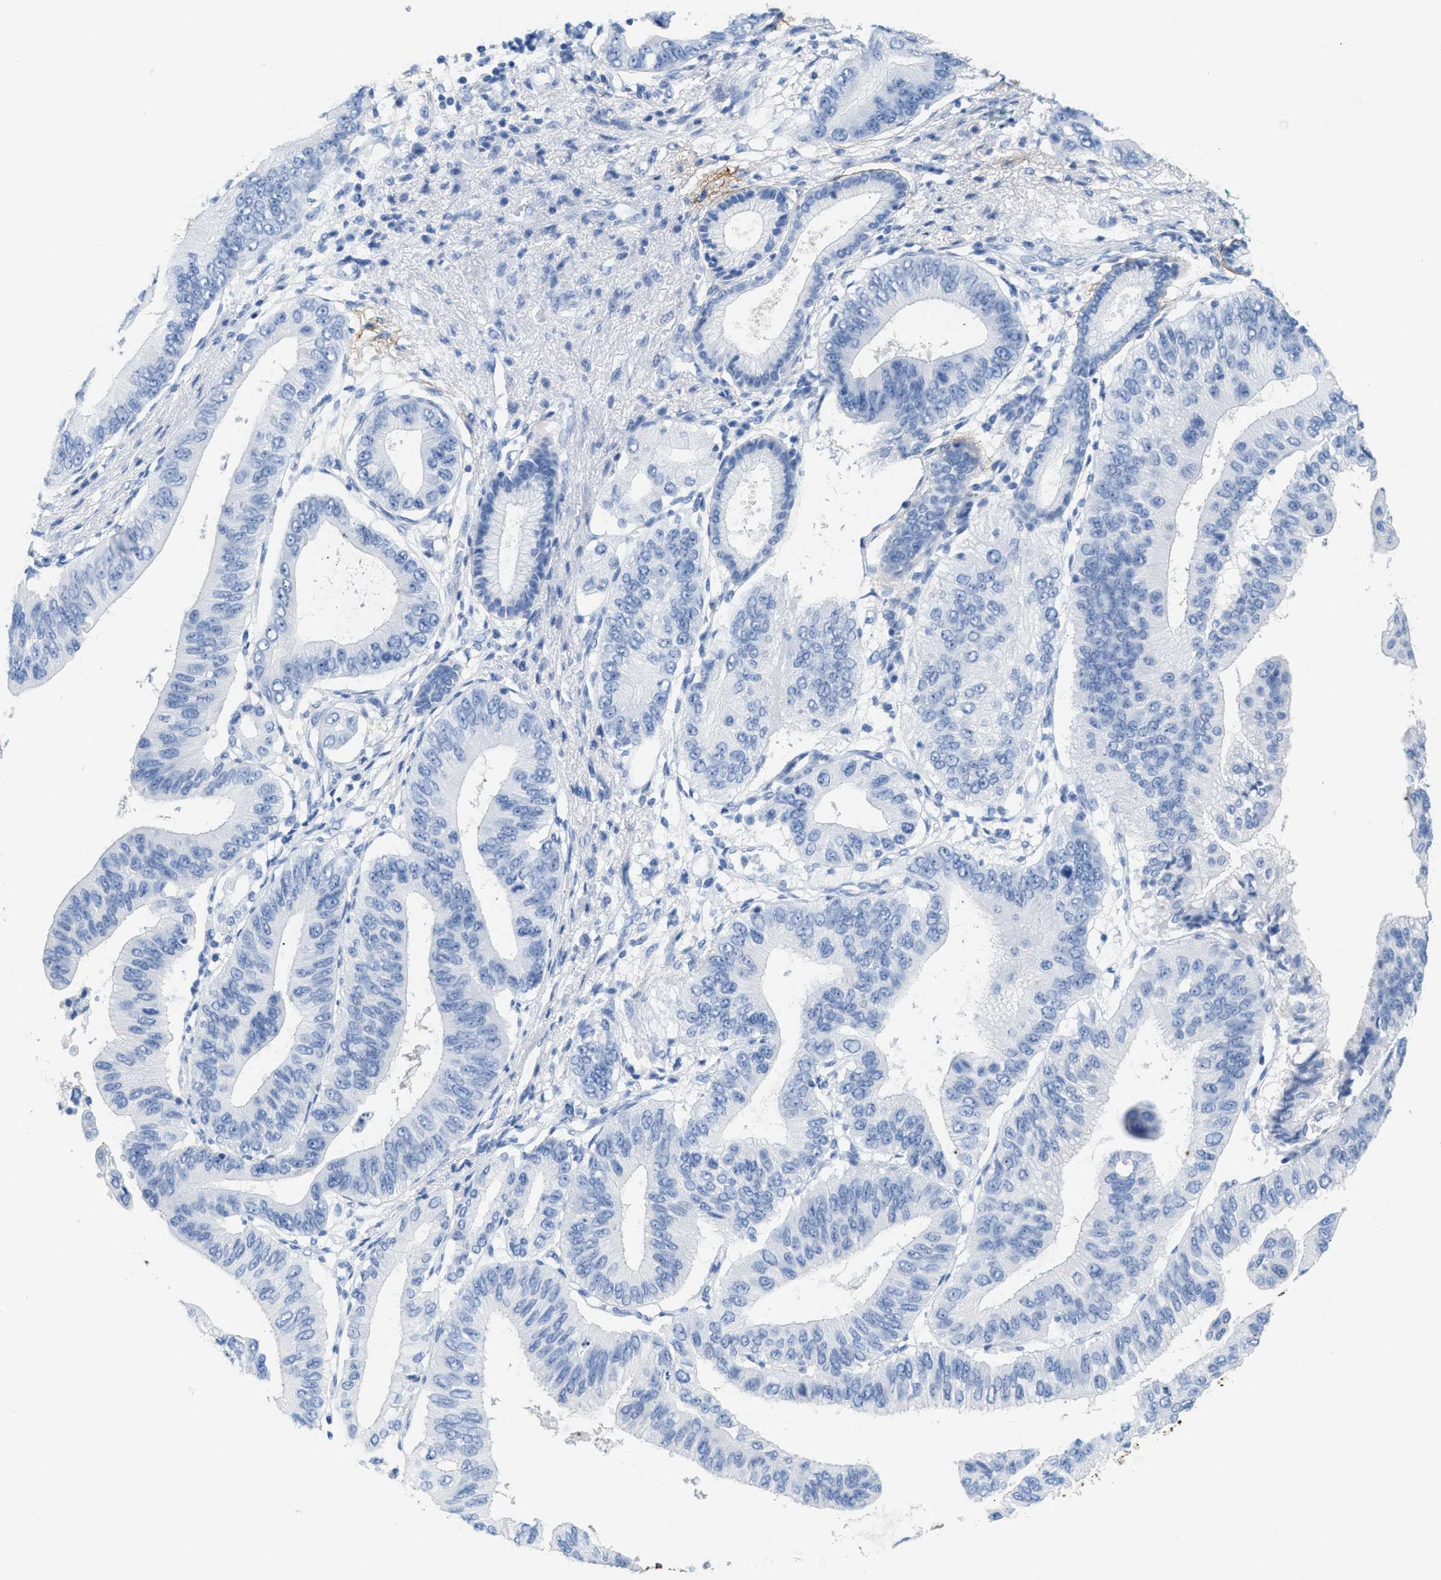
{"staining": {"intensity": "negative", "quantity": "none", "location": "none"}, "tissue": "pancreatic cancer", "cell_type": "Tumor cells", "image_type": "cancer", "snomed": [{"axis": "morphology", "description": "Adenocarcinoma, NOS"}, {"axis": "topography", "description": "Pancreas"}], "caption": "Photomicrograph shows no significant protein staining in tumor cells of pancreatic cancer (adenocarcinoma).", "gene": "TNR", "patient": {"sex": "male", "age": 77}}